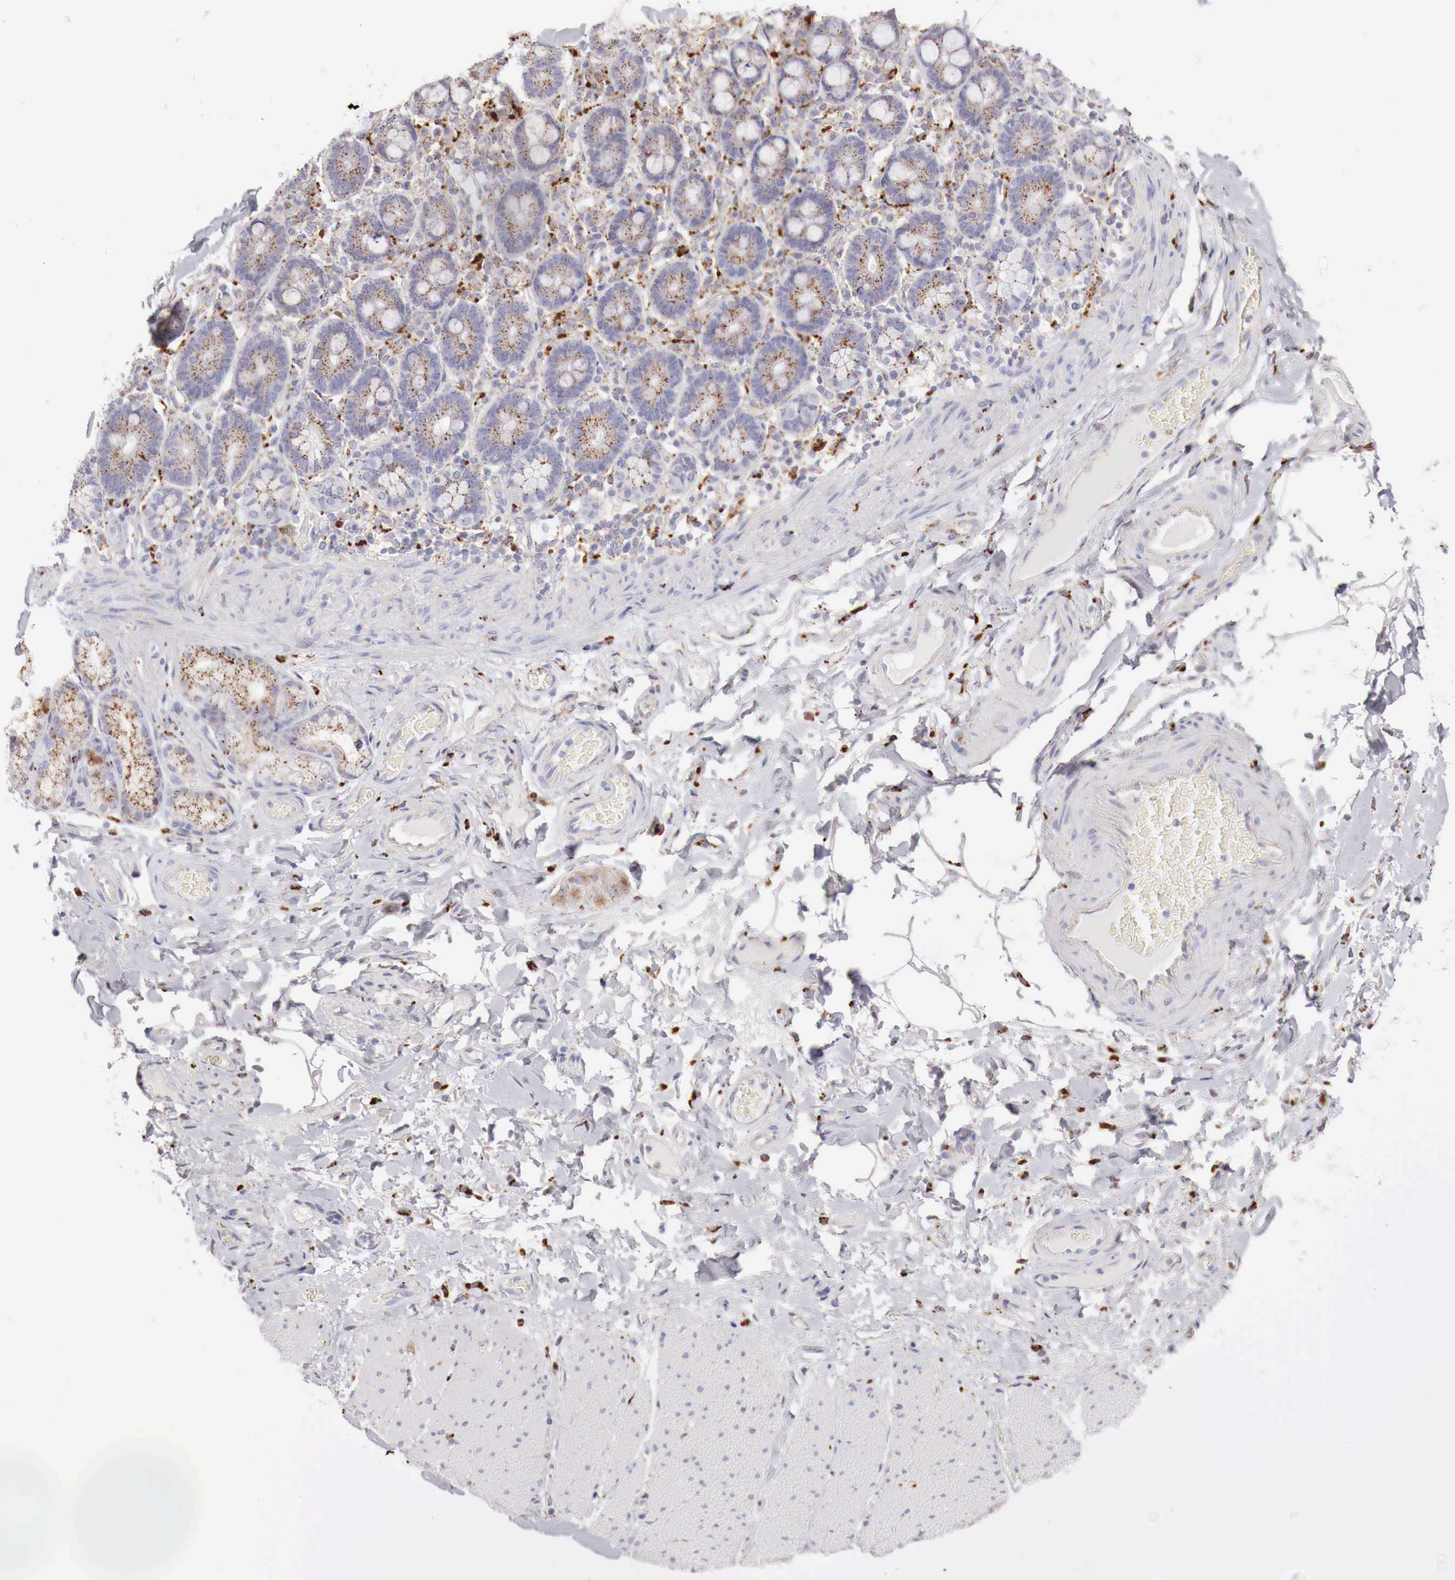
{"staining": {"intensity": "negative", "quantity": "none", "location": "none"}, "tissue": "adipose tissue", "cell_type": "Adipocytes", "image_type": "normal", "snomed": [{"axis": "morphology", "description": "Normal tissue, NOS"}, {"axis": "topography", "description": "Duodenum"}], "caption": "An IHC micrograph of benign adipose tissue is shown. There is no staining in adipocytes of adipose tissue. Brightfield microscopy of immunohistochemistry stained with DAB (brown) and hematoxylin (blue), captured at high magnification.", "gene": "GLA", "patient": {"sex": "male", "age": 63}}